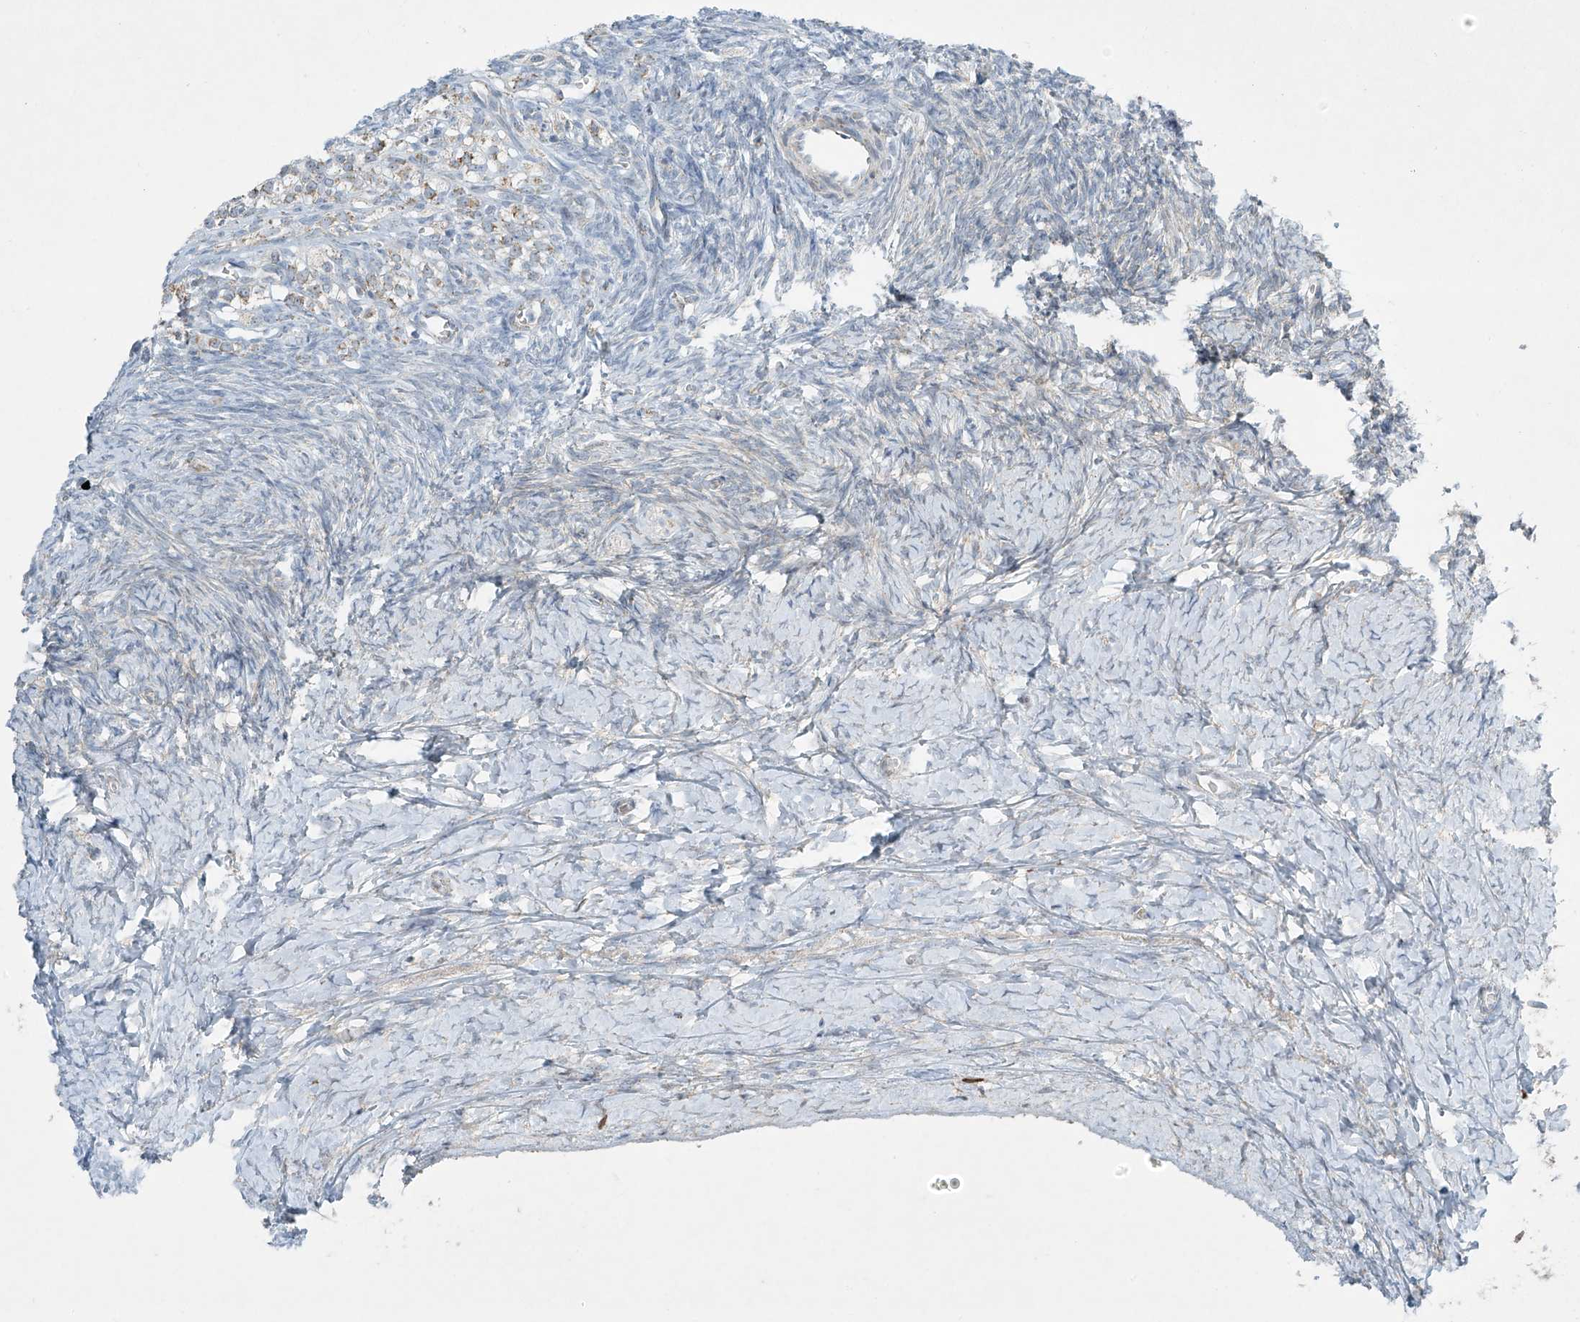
{"staining": {"intensity": "moderate", "quantity": ">75%", "location": "cytoplasmic/membranous"}, "tissue": "ovary", "cell_type": "Follicle cells", "image_type": "normal", "snomed": [{"axis": "morphology", "description": "Normal tissue, NOS"}, {"axis": "morphology", "description": "Developmental malformation"}, {"axis": "topography", "description": "Ovary"}], "caption": "Moderate cytoplasmic/membranous positivity is present in about >75% of follicle cells in benign ovary. The staining is performed using DAB (3,3'-diaminobenzidine) brown chromogen to label protein expression. The nuclei are counter-stained blue using hematoxylin.", "gene": "SMDT1", "patient": {"sex": "female", "age": 39}}